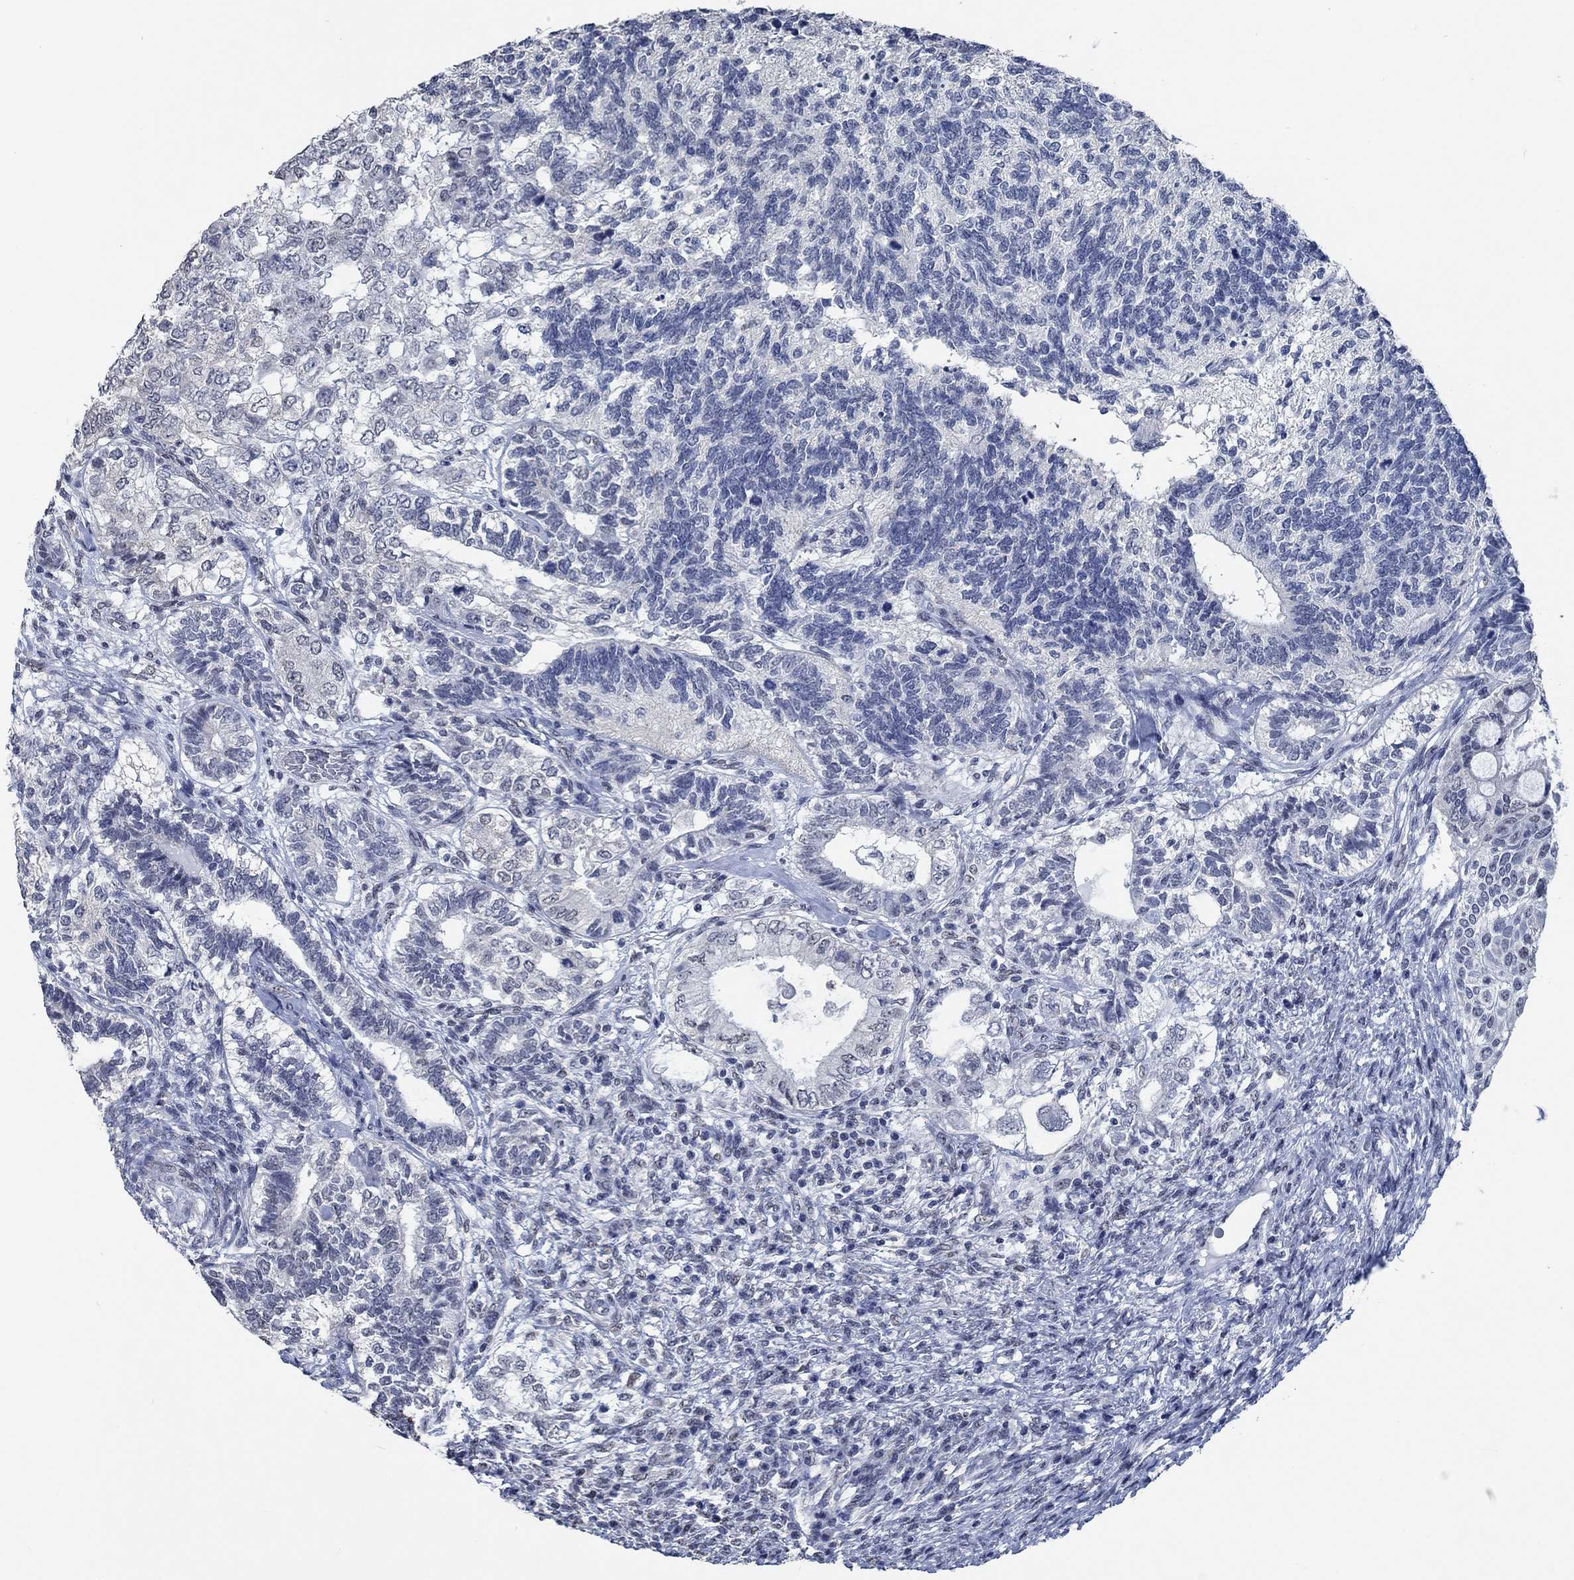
{"staining": {"intensity": "negative", "quantity": "none", "location": "none"}, "tissue": "testis cancer", "cell_type": "Tumor cells", "image_type": "cancer", "snomed": [{"axis": "morphology", "description": "Seminoma, NOS"}, {"axis": "morphology", "description": "Carcinoma, Embryonal, NOS"}, {"axis": "topography", "description": "Testis"}], "caption": "This histopathology image is of testis cancer (seminoma) stained with immunohistochemistry to label a protein in brown with the nuclei are counter-stained blue. There is no staining in tumor cells.", "gene": "OBSCN", "patient": {"sex": "male", "age": 41}}